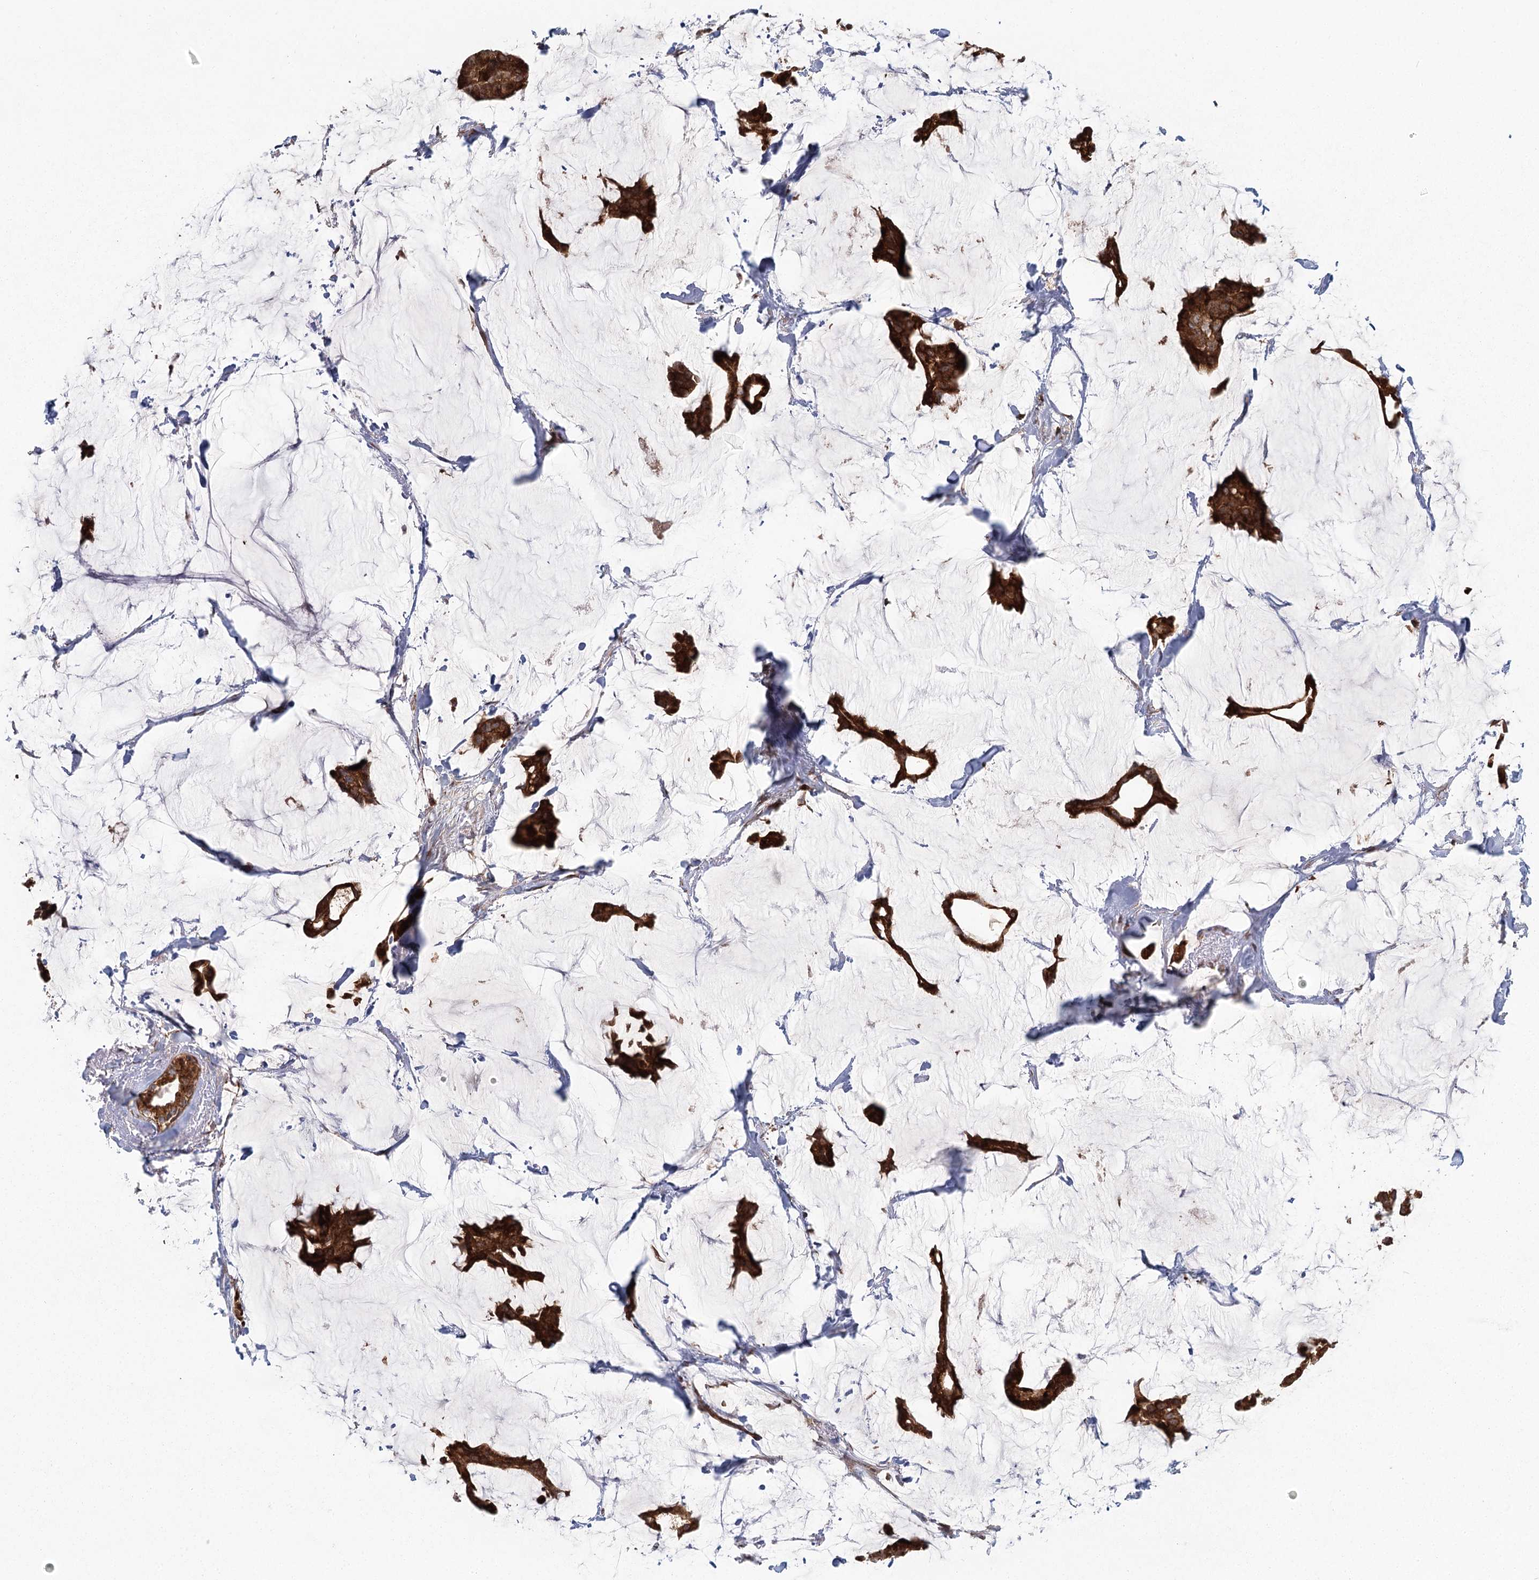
{"staining": {"intensity": "strong", "quantity": ">75%", "location": "cytoplasmic/membranous"}, "tissue": "breast cancer", "cell_type": "Tumor cells", "image_type": "cancer", "snomed": [{"axis": "morphology", "description": "Duct carcinoma"}, {"axis": "topography", "description": "Breast"}], "caption": "The histopathology image shows a brown stain indicating the presence of a protein in the cytoplasmic/membranous of tumor cells in breast cancer (invasive ductal carcinoma). (DAB (3,3'-diaminobenzidine) IHC, brown staining for protein, blue staining for nuclei).", "gene": "RAPGEF6", "patient": {"sex": "female", "age": 93}}